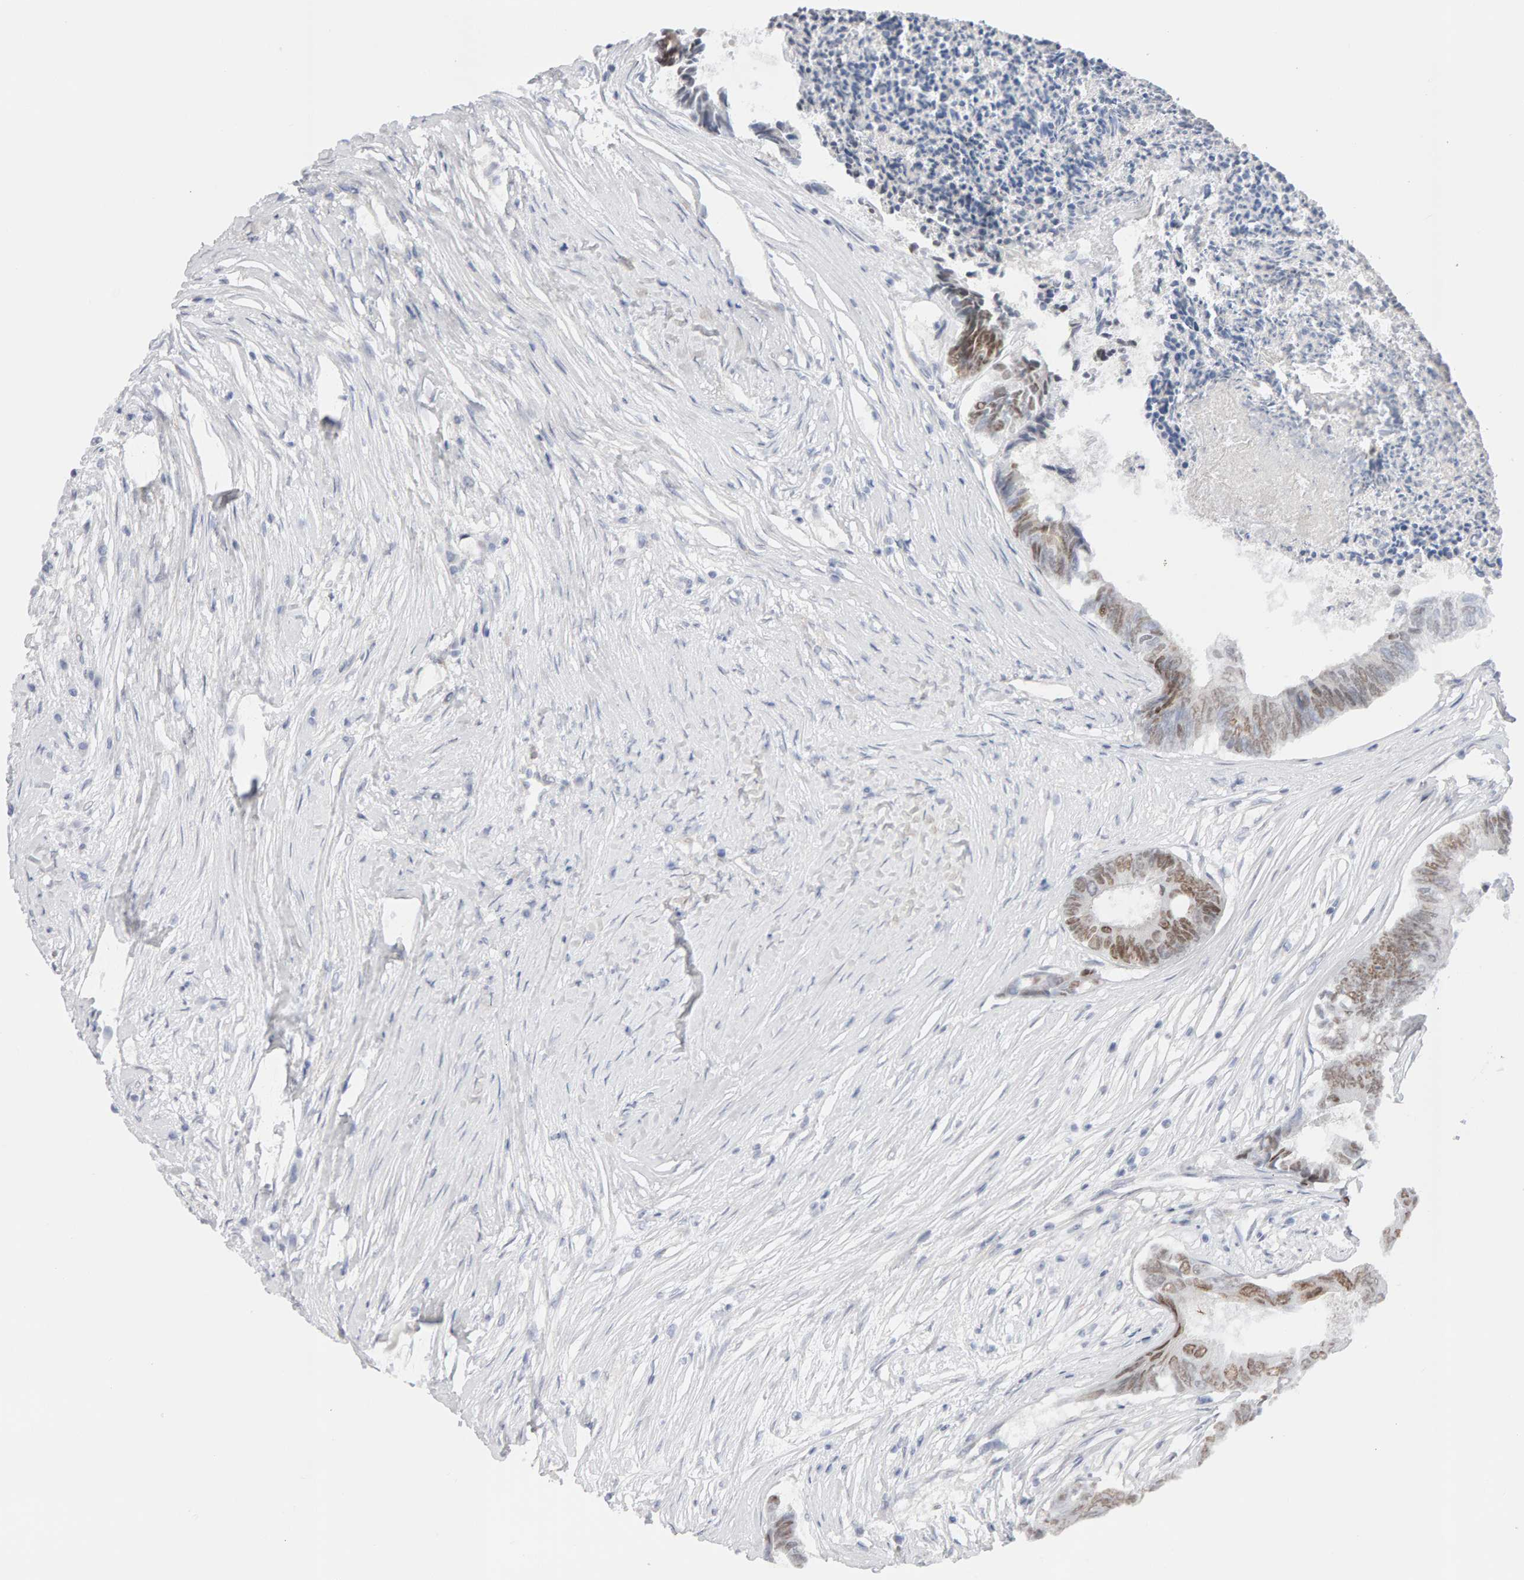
{"staining": {"intensity": "strong", "quantity": "25%-75%", "location": "nuclear"}, "tissue": "colorectal cancer", "cell_type": "Tumor cells", "image_type": "cancer", "snomed": [{"axis": "morphology", "description": "Adenocarcinoma, NOS"}, {"axis": "topography", "description": "Rectum"}], "caption": "Colorectal cancer (adenocarcinoma) stained with a protein marker shows strong staining in tumor cells.", "gene": "HNF4A", "patient": {"sex": "male", "age": 63}}